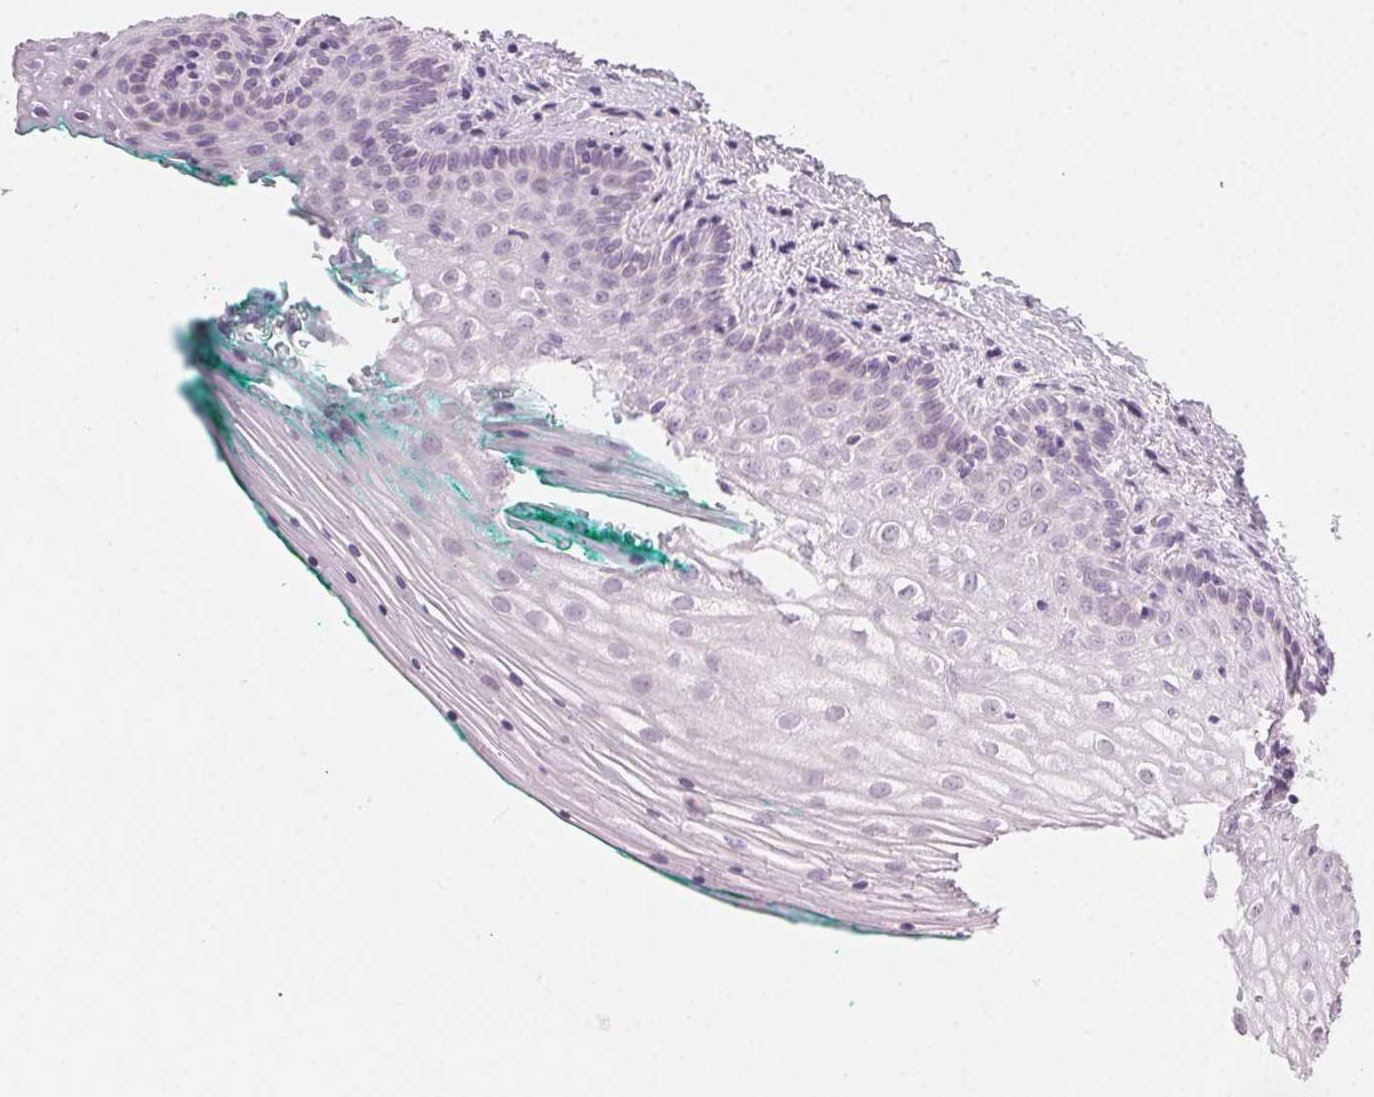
{"staining": {"intensity": "negative", "quantity": "none", "location": "none"}, "tissue": "vagina", "cell_type": "Squamous epithelial cells", "image_type": "normal", "snomed": [{"axis": "morphology", "description": "Normal tissue, NOS"}, {"axis": "topography", "description": "Vagina"}], "caption": "Immunohistochemistry of benign human vagina reveals no staining in squamous epithelial cells.", "gene": "HSF5", "patient": {"sex": "female", "age": 45}}